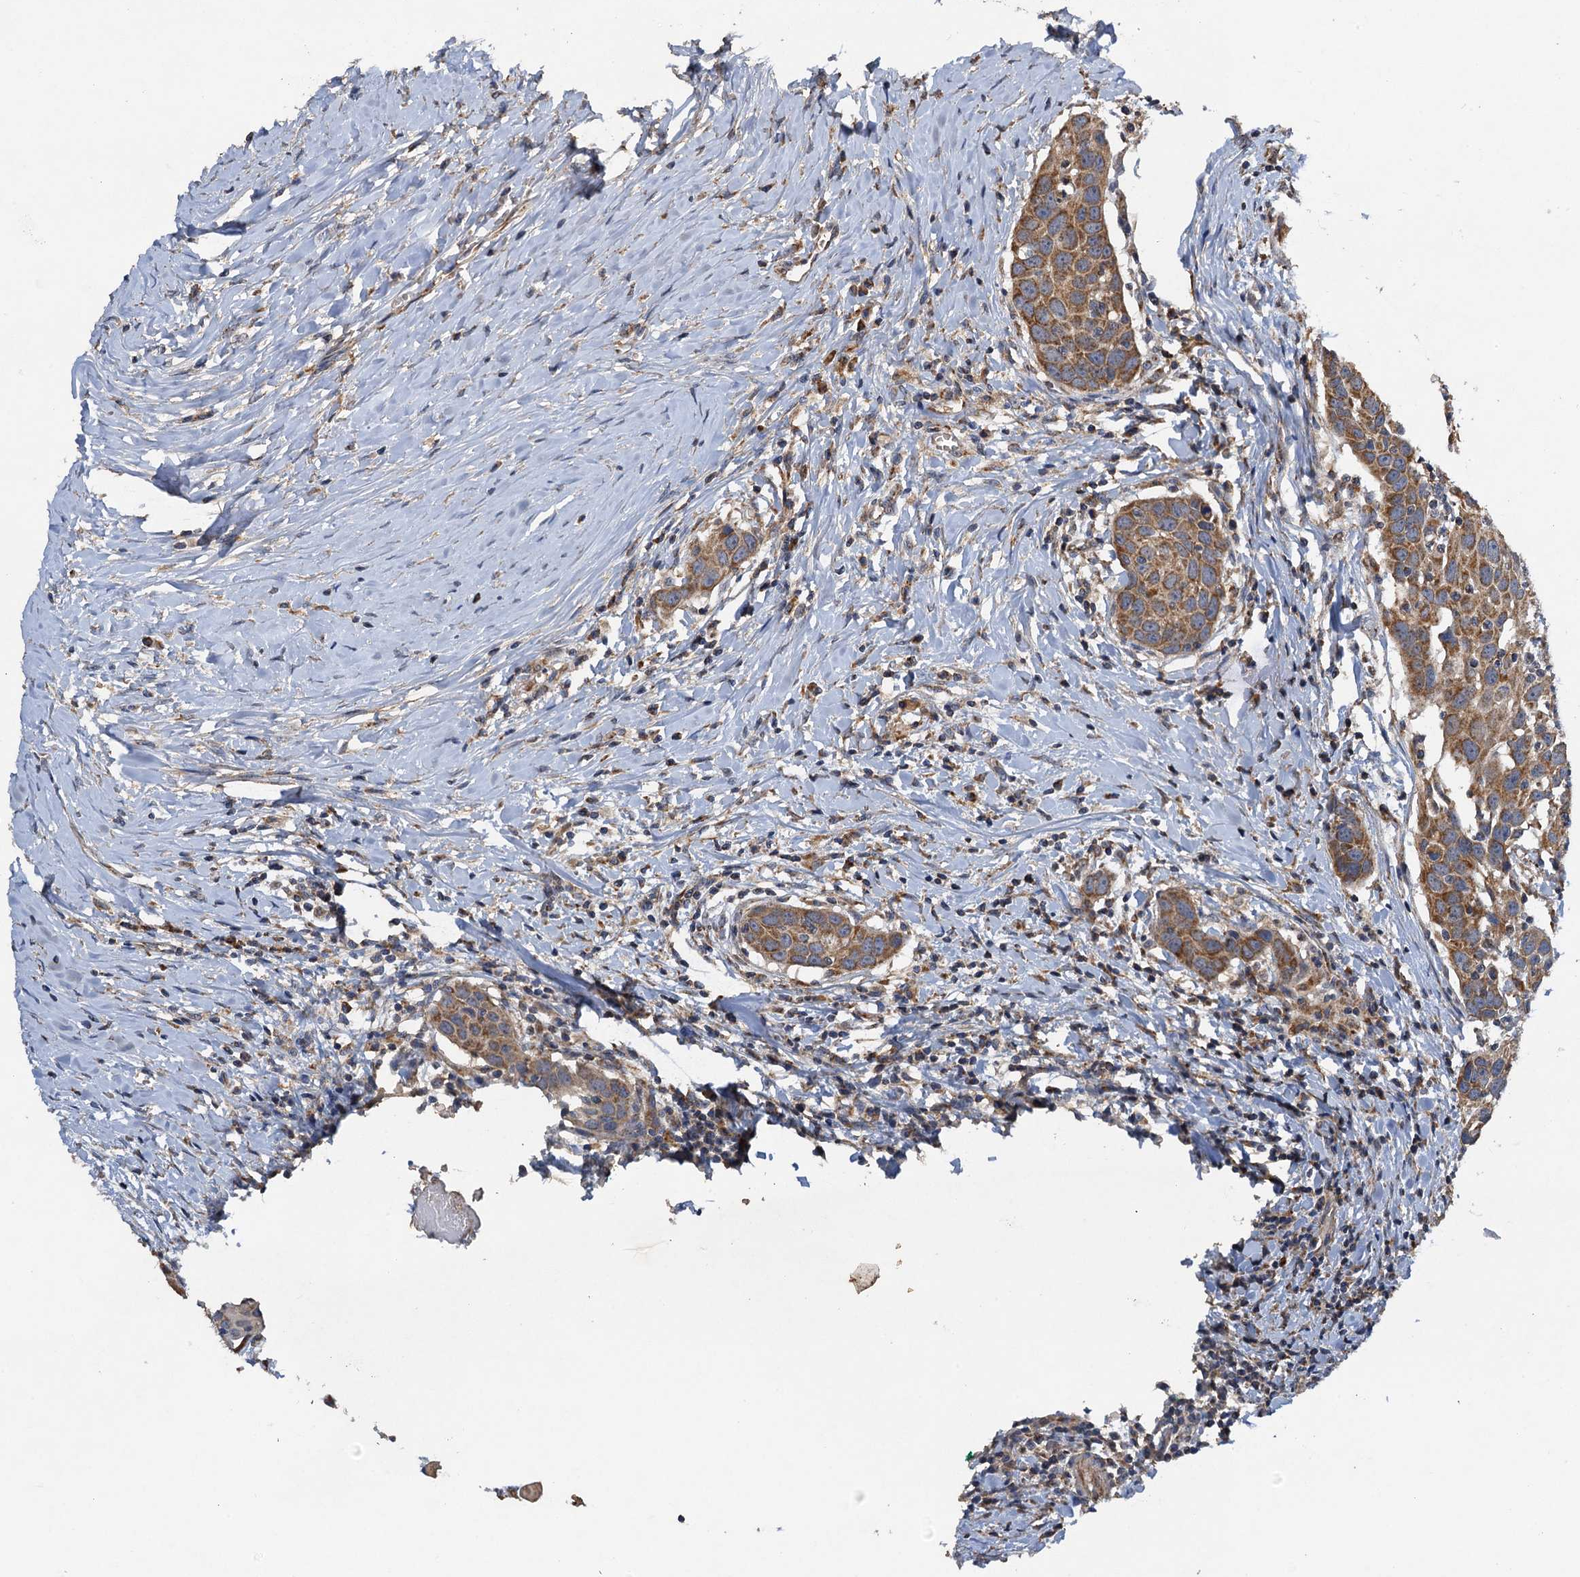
{"staining": {"intensity": "moderate", "quantity": "25%-75%", "location": "cytoplasmic/membranous"}, "tissue": "head and neck cancer", "cell_type": "Tumor cells", "image_type": "cancer", "snomed": [{"axis": "morphology", "description": "Squamous cell carcinoma, NOS"}, {"axis": "topography", "description": "Oral tissue"}, {"axis": "topography", "description": "Head-Neck"}], "caption": "Approximately 25%-75% of tumor cells in human head and neck squamous cell carcinoma reveal moderate cytoplasmic/membranous protein expression as visualized by brown immunohistochemical staining.", "gene": "NDUFA13", "patient": {"sex": "female", "age": 50}}